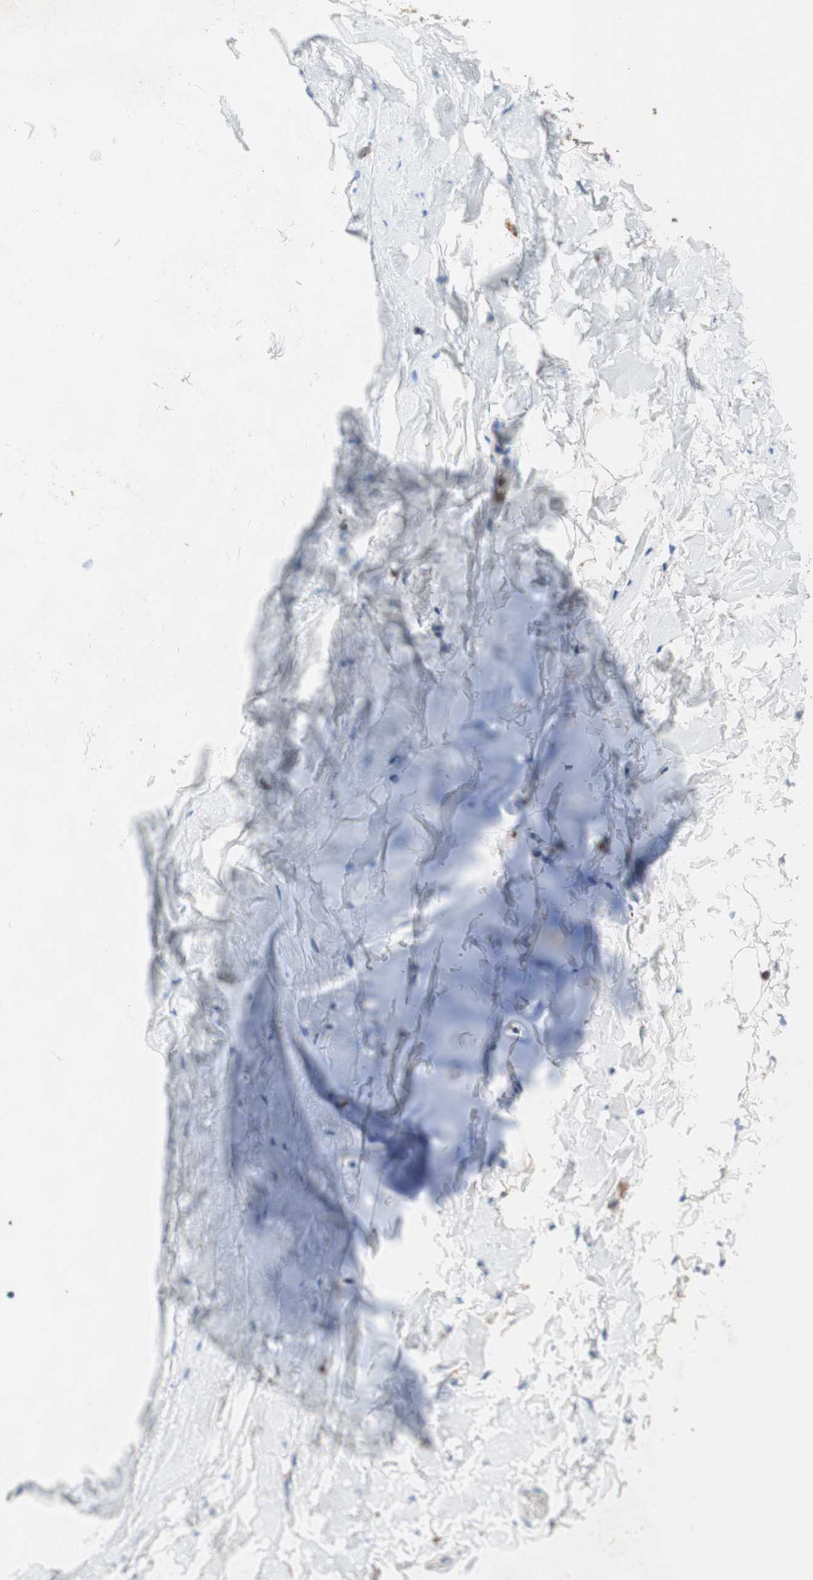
{"staining": {"intensity": "negative", "quantity": "none", "location": "none"}, "tissue": "soft tissue", "cell_type": "Fibroblasts", "image_type": "normal", "snomed": [{"axis": "morphology", "description": "Normal tissue, NOS"}, {"axis": "topography", "description": "Bronchus"}], "caption": "This is an immunohistochemistry histopathology image of unremarkable soft tissue. There is no positivity in fibroblasts.", "gene": "SPINK6", "patient": {"sex": "female", "age": 73}}